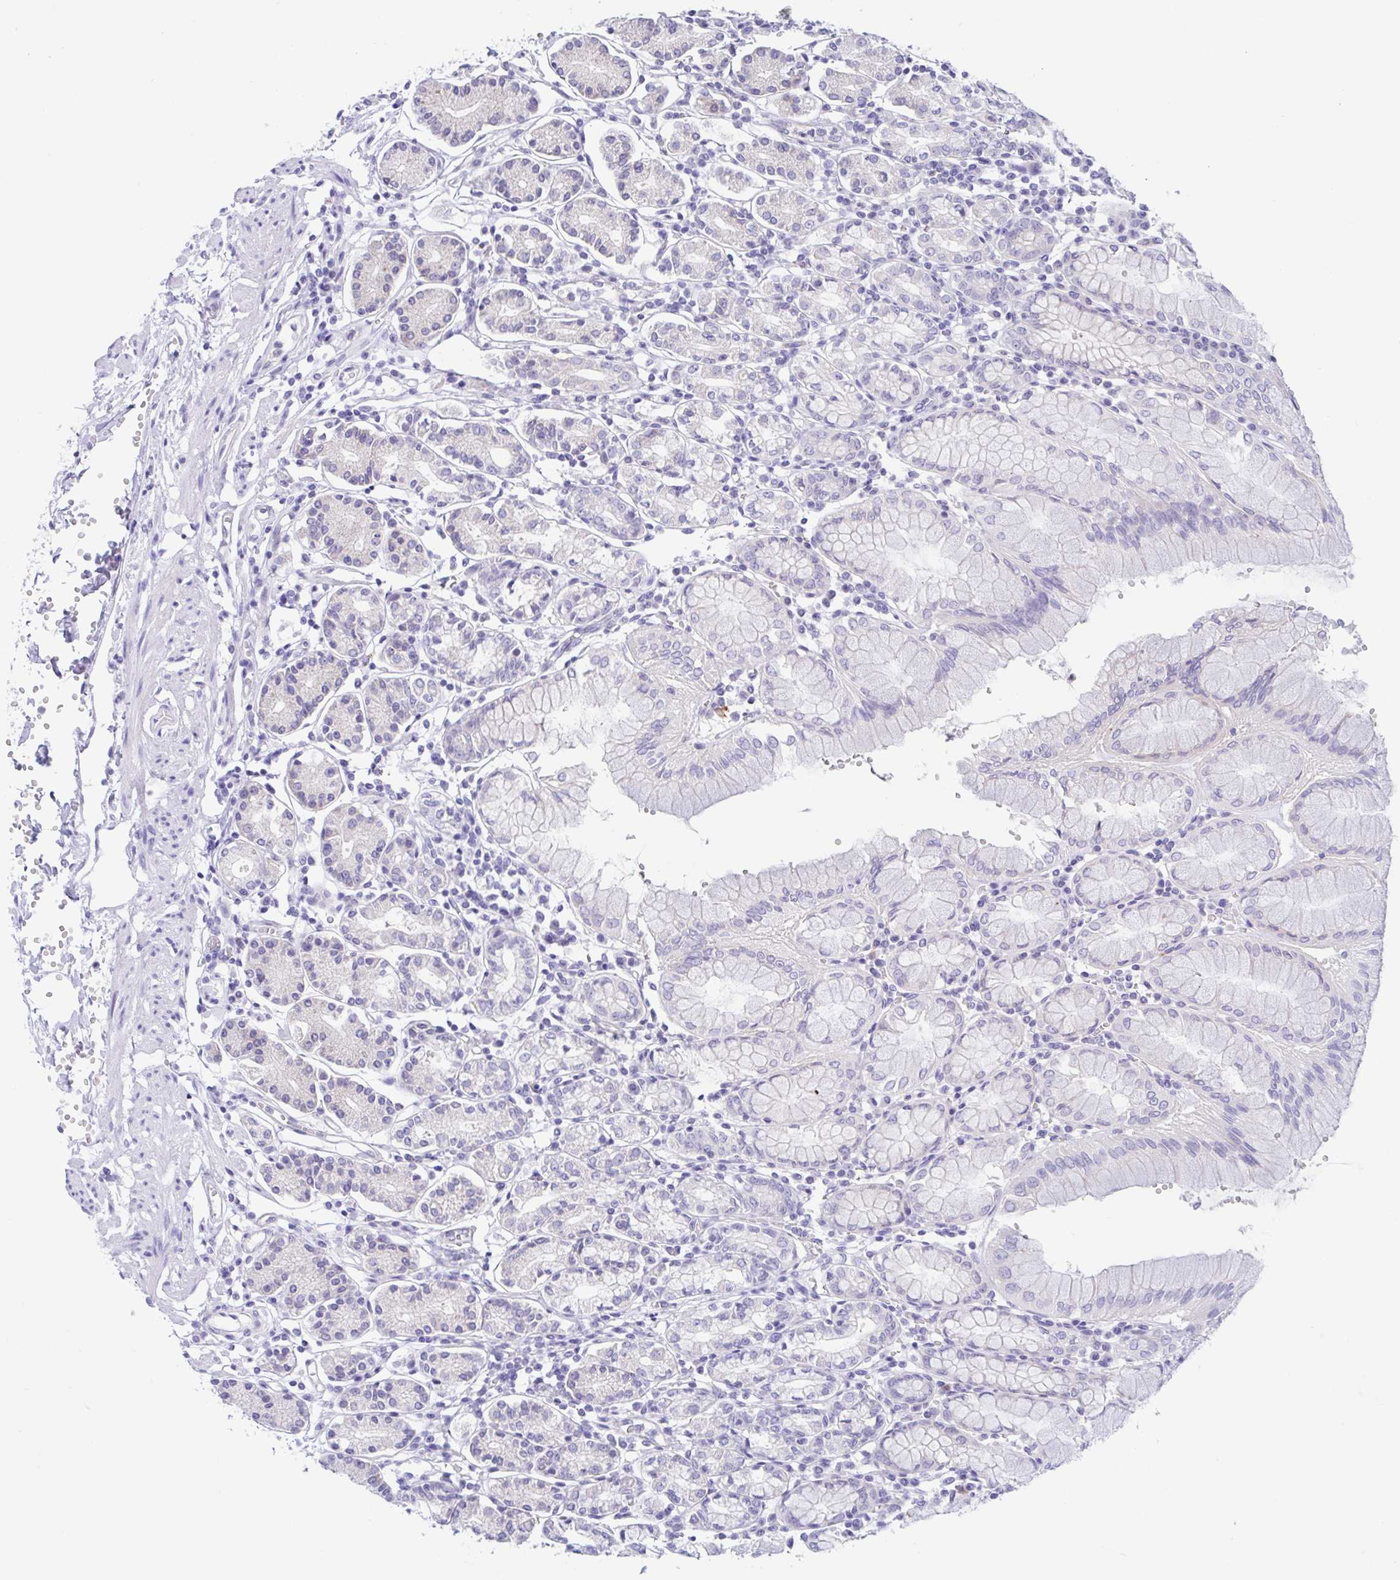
{"staining": {"intensity": "negative", "quantity": "none", "location": "none"}, "tissue": "stomach", "cell_type": "Glandular cells", "image_type": "normal", "snomed": [{"axis": "morphology", "description": "Normal tissue, NOS"}, {"axis": "topography", "description": "Stomach"}], "caption": "This is an immunohistochemistry image of benign stomach. There is no positivity in glandular cells.", "gene": "OR6N2", "patient": {"sex": "female", "age": 62}}